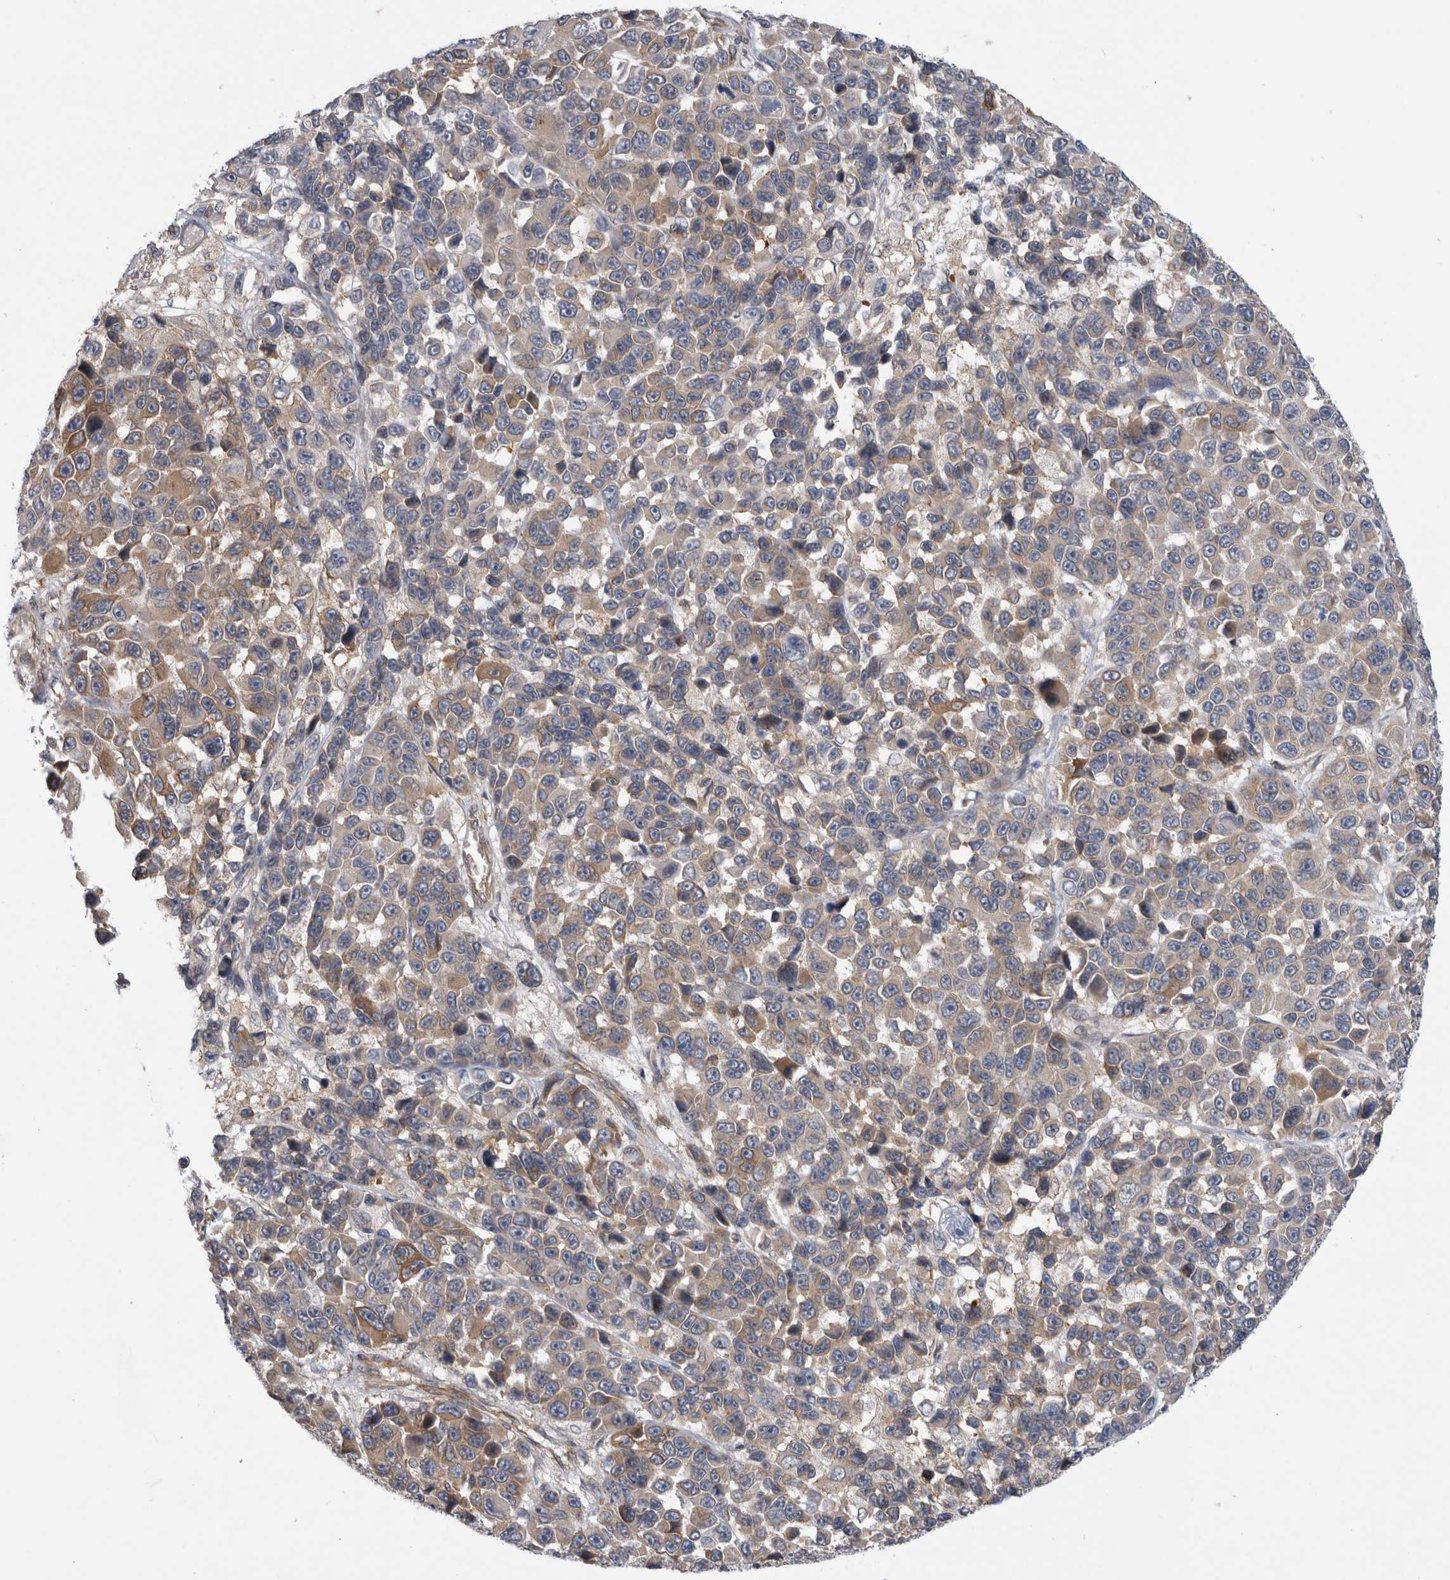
{"staining": {"intensity": "weak", "quantity": ">75%", "location": "cytoplasmic/membranous"}, "tissue": "melanoma", "cell_type": "Tumor cells", "image_type": "cancer", "snomed": [{"axis": "morphology", "description": "Malignant melanoma, NOS"}, {"axis": "topography", "description": "Skin"}], "caption": "Immunohistochemical staining of human malignant melanoma shows low levels of weak cytoplasmic/membranous protein positivity in about >75% of tumor cells.", "gene": "ANKFY1", "patient": {"sex": "male", "age": 53}}